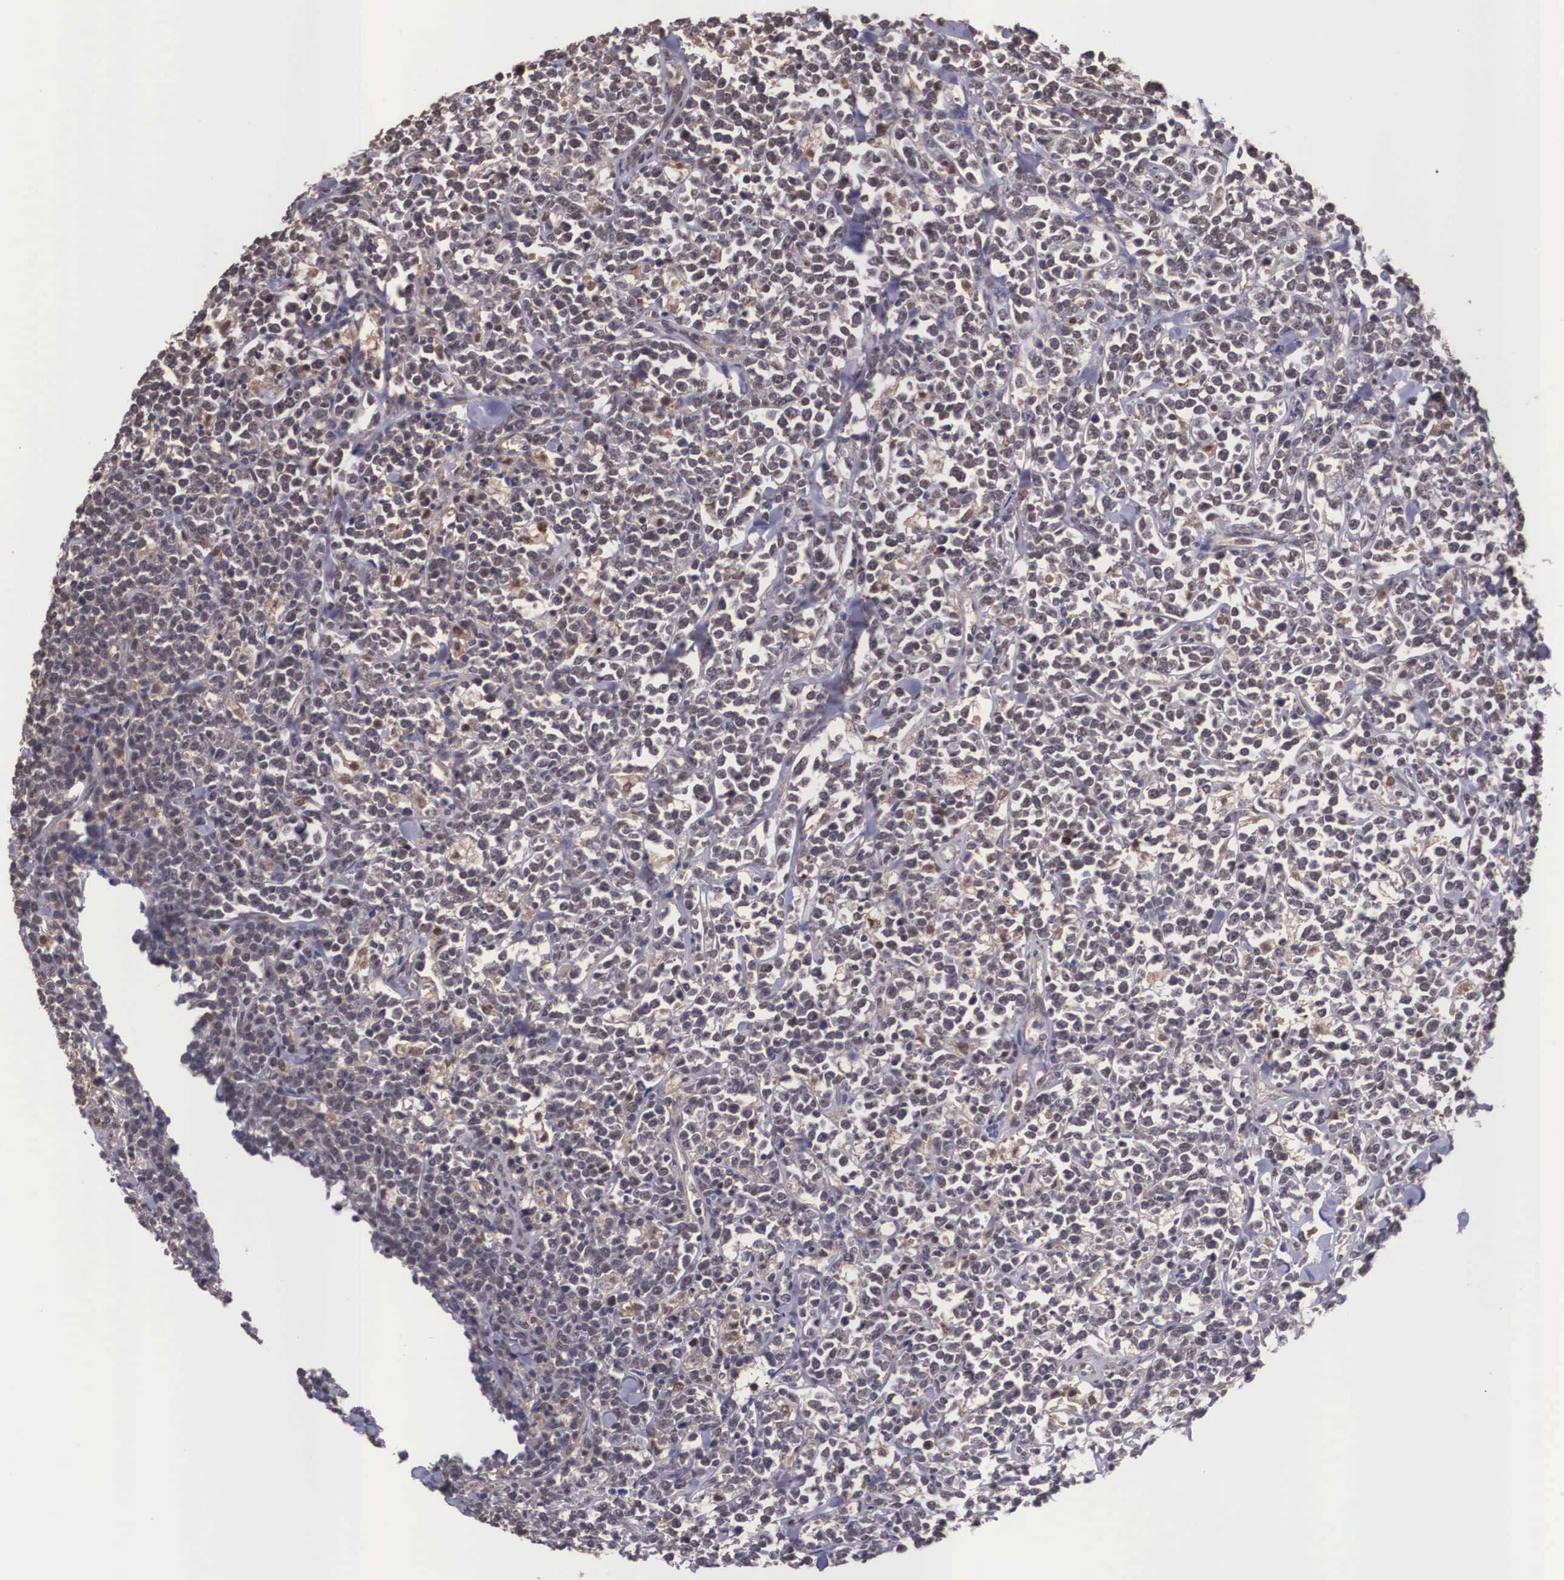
{"staining": {"intensity": "weak", "quantity": "25%-75%", "location": "cytoplasmic/membranous"}, "tissue": "lymphoma", "cell_type": "Tumor cells", "image_type": "cancer", "snomed": [{"axis": "morphology", "description": "Malignant lymphoma, non-Hodgkin's type, High grade"}, {"axis": "topography", "description": "Small intestine"}, {"axis": "topography", "description": "Colon"}], "caption": "This image exhibits lymphoma stained with immunohistochemistry (IHC) to label a protein in brown. The cytoplasmic/membranous of tumor cells show weak positivity for the protein. Nuclei are counter-stained blue.", "gene": "VASH1", "patient": {"sex": "male", "age": 8}}